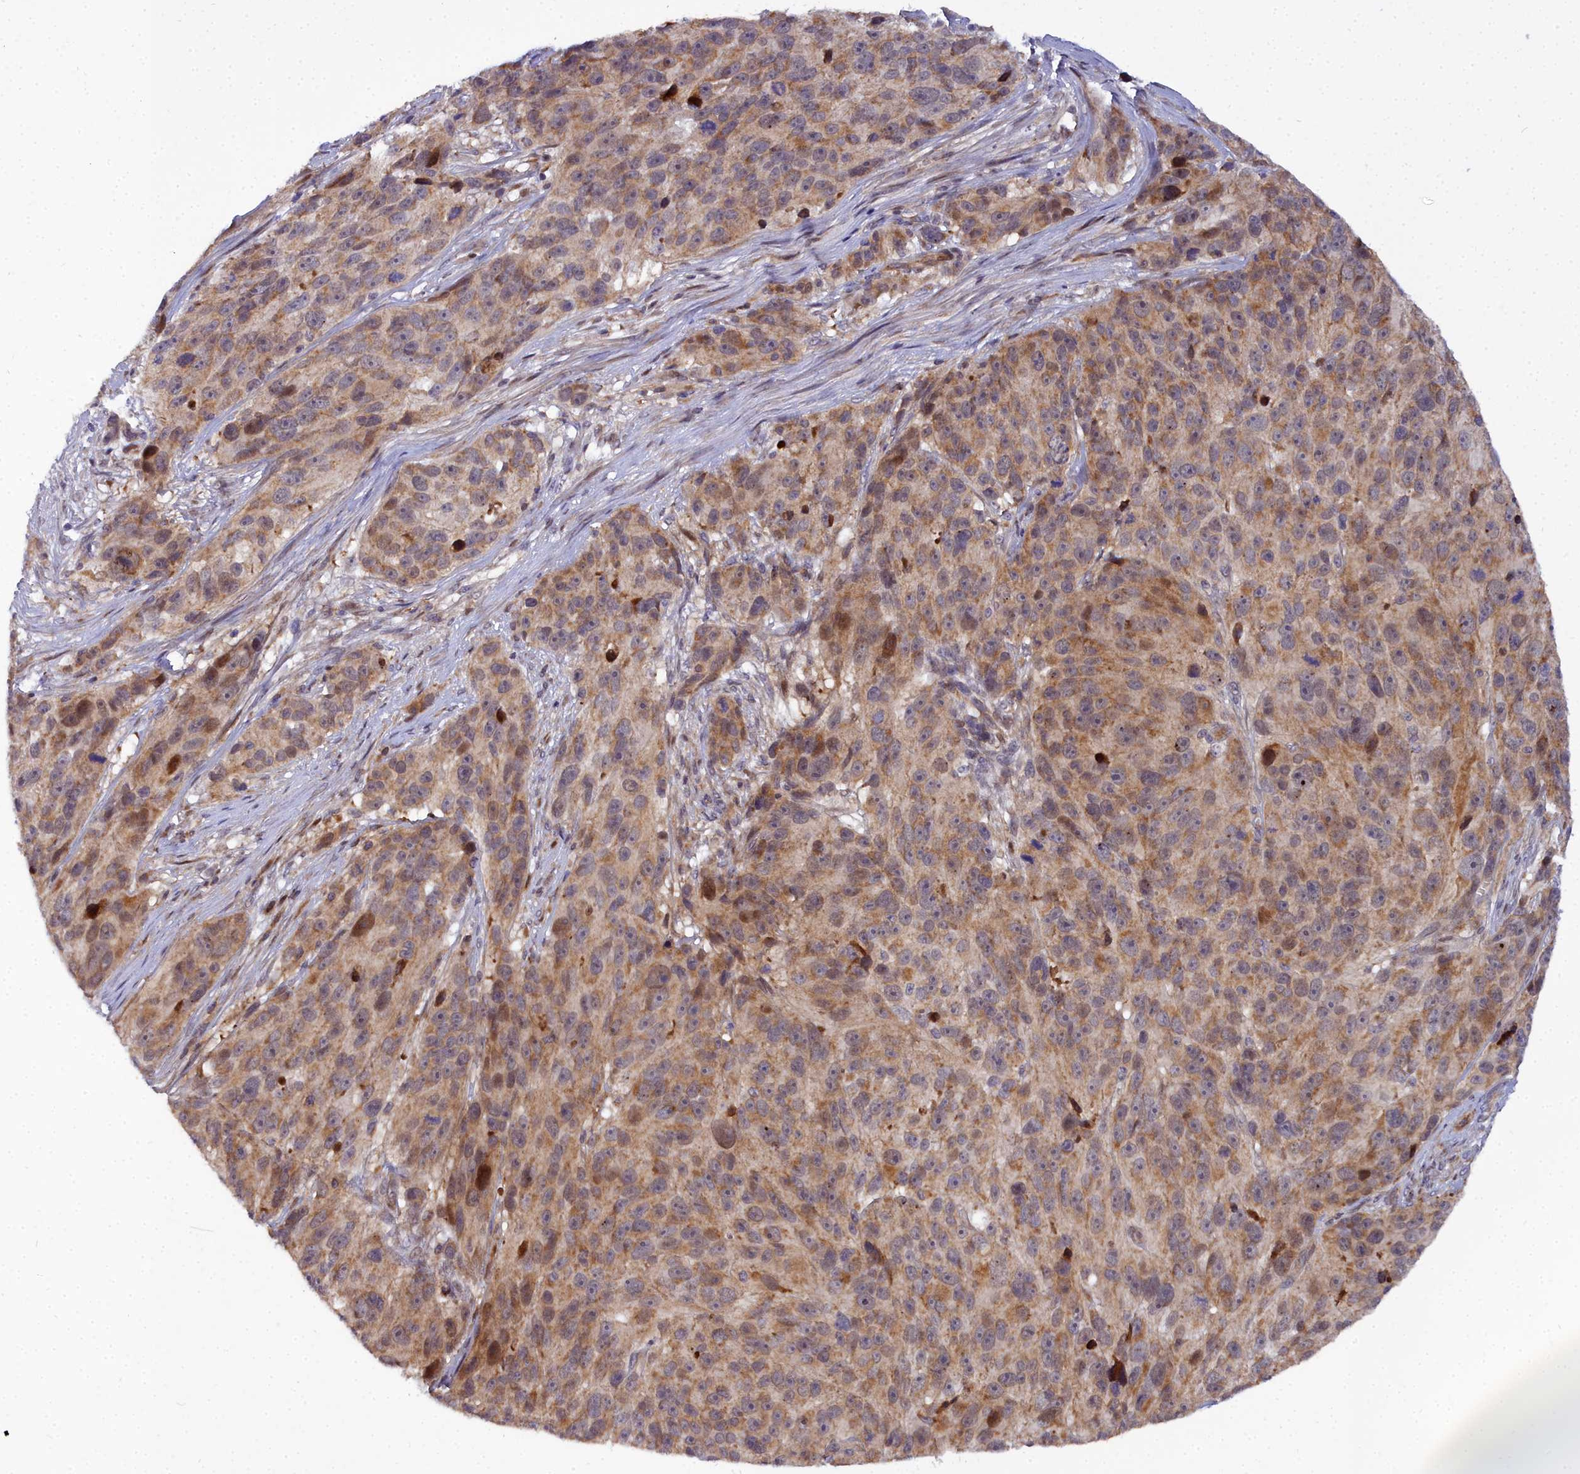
{"staining": {"intensity": "moderate", "quantity": ">75%", "location": "cytoplasmic/membranous"}, "tissue": "melanoma", "cell_type": "Tumor cells", "image_type": "cancer", "snomed": [{"axis": "morphology", "description": "Malignant melanoma, NOS"}, {"axis": "topography", "description": "Skin"}], "caption": "Immunohistochemistry photomicrograph of neoplastic tissue: malignant melanoma stained using immunohistochemistry displays medium levels of moderate protein expression localized specifically in the cytoplasmic/membranous of tumor cells, appearing as a cytoplasmic/membranous brown color.", "gene": "MRPS11", "patient": {"sex": "male", "age": 84}}